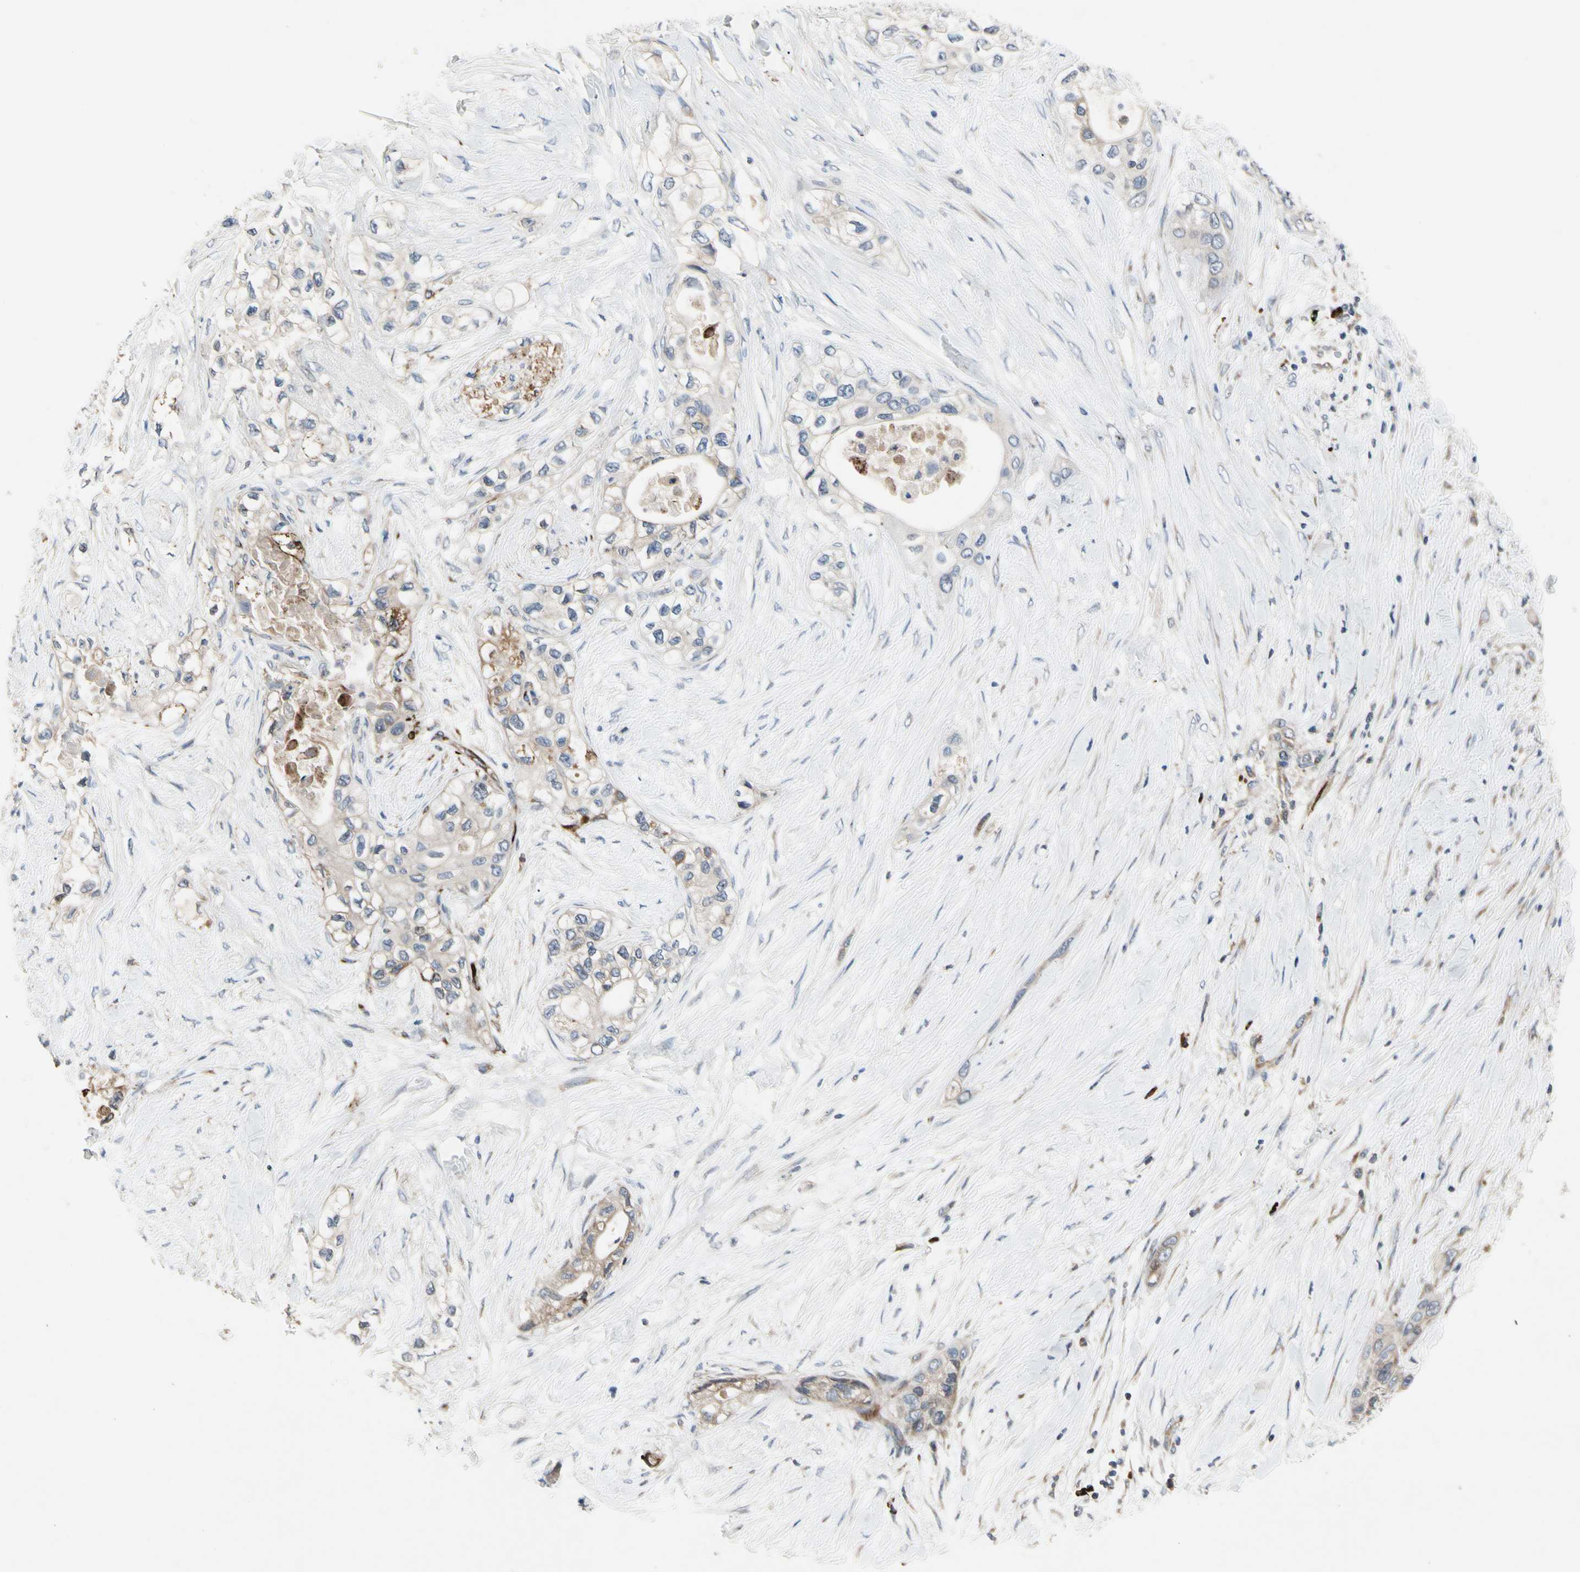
{"staining": {"intensity": "weak", "quantity": ">75%", "location": "cytoplasmic/membranous"}, "tissue": "pancreatic cancer", "cell_type": "Tumor cells", "image_type": "cancer", "snomed": [{"axis": "morphology", "description": "Adenocarcinoma, NOS"}, {"axis": "topography", "description": "Pancreas"}], "caption": "Tumor cells demonstrate low levels of weak cytoplasmic/membranous positivity in approximately >75% of cells in human adenocarcinoma (pancreatic).", "gene": "MMEL1", "patient": {"sex": "female", "age": 70}}